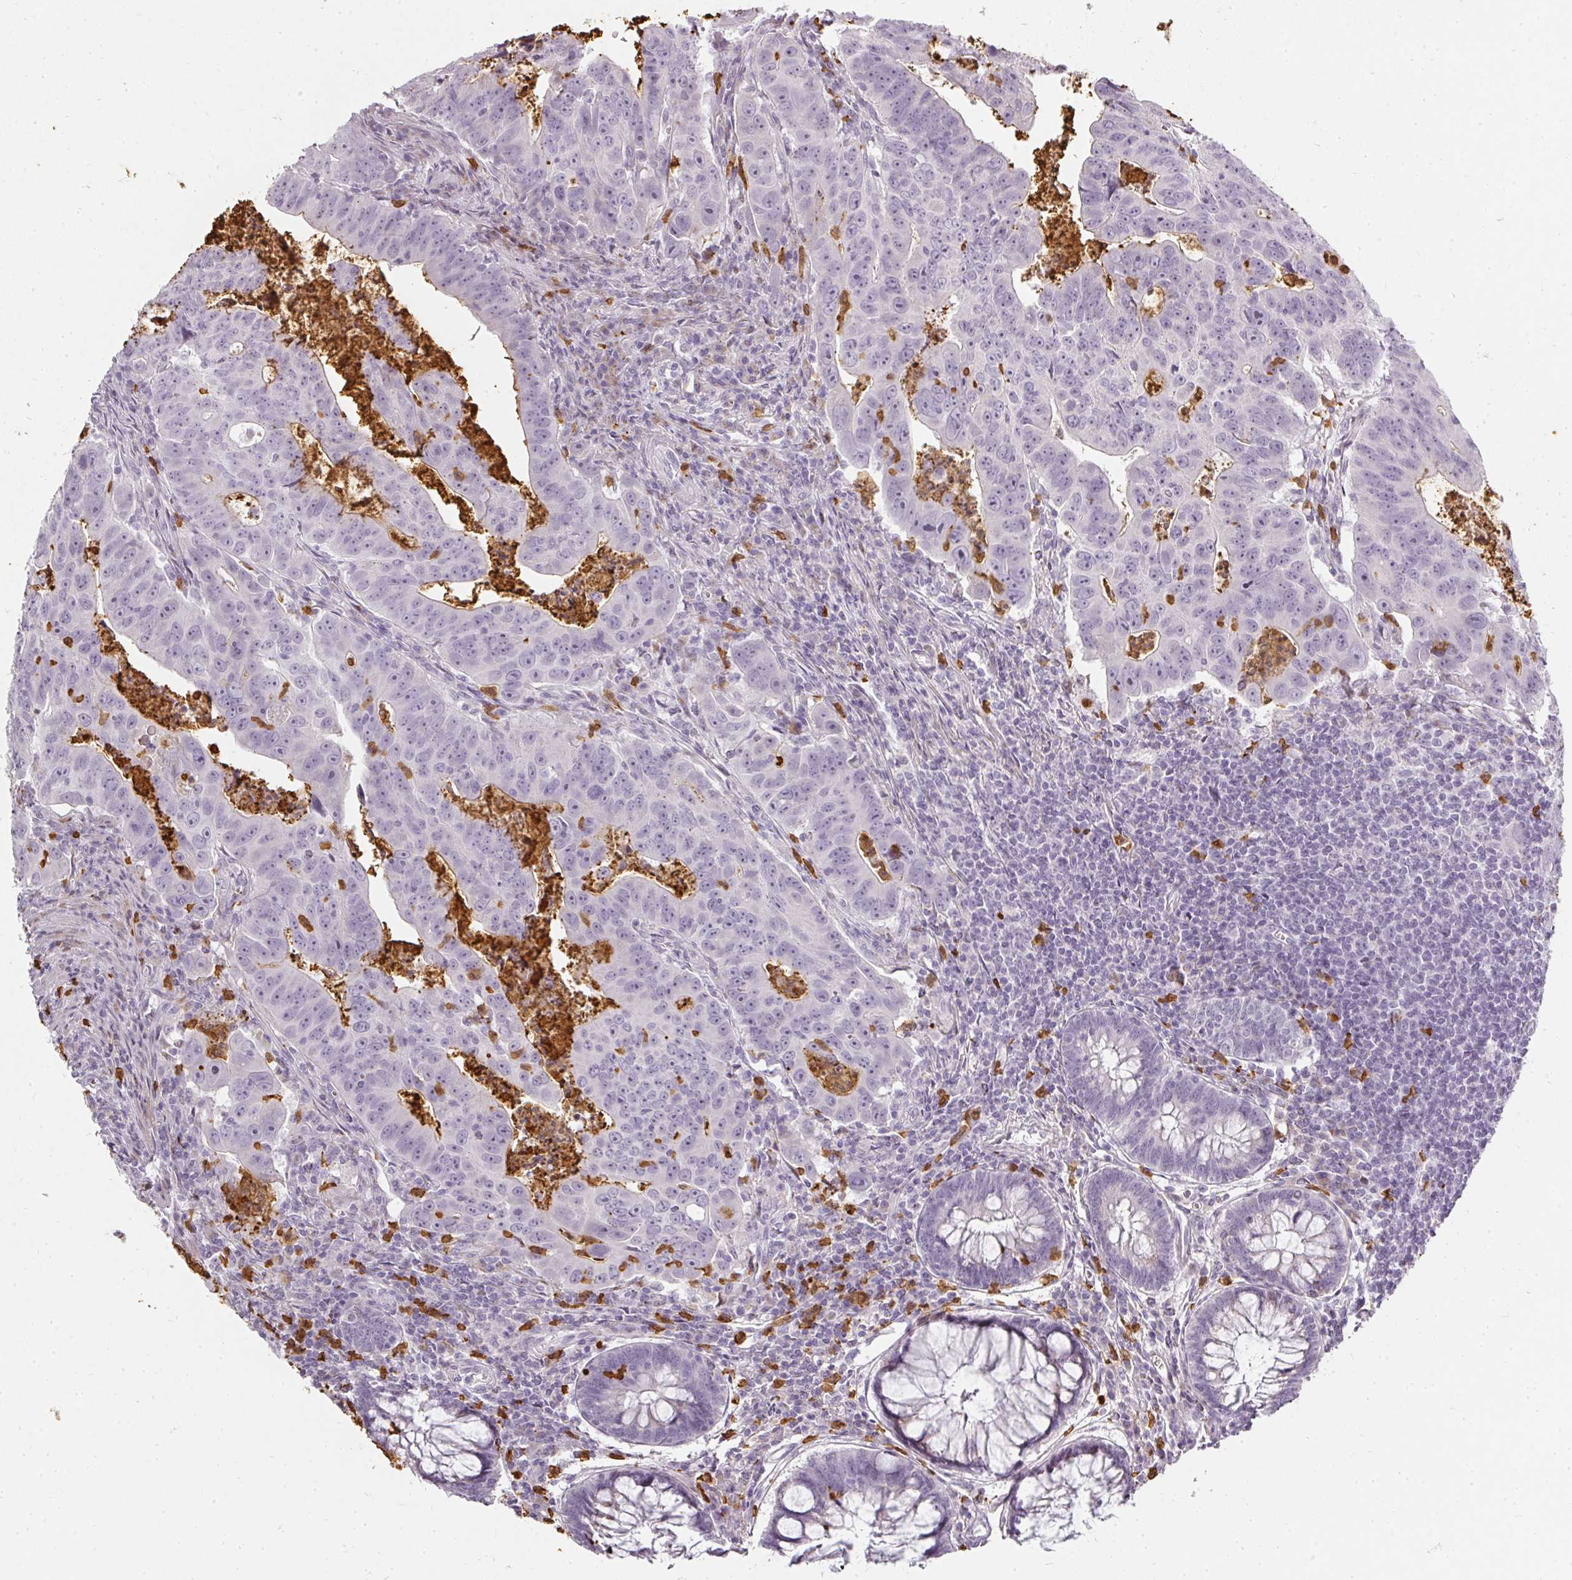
{"staining": {"intensity": "negative", "quantity": "none", "location": "none"}, "tissue": "colorectal cancer", "cell_type": "Tumor cells", "image_type": "cancer", "snomed": [{"axis": "morphology", "description": "Adenocarcinoma, NOS"}, {"axis": "topography", "description": "Rectum"}], "caption": "Colorectal cancer stained for a protein using immunohistochemistry demonstrates no expression tumor cells.", "gene": "BIK", "patient": {"sex": "male", "age": 69}}